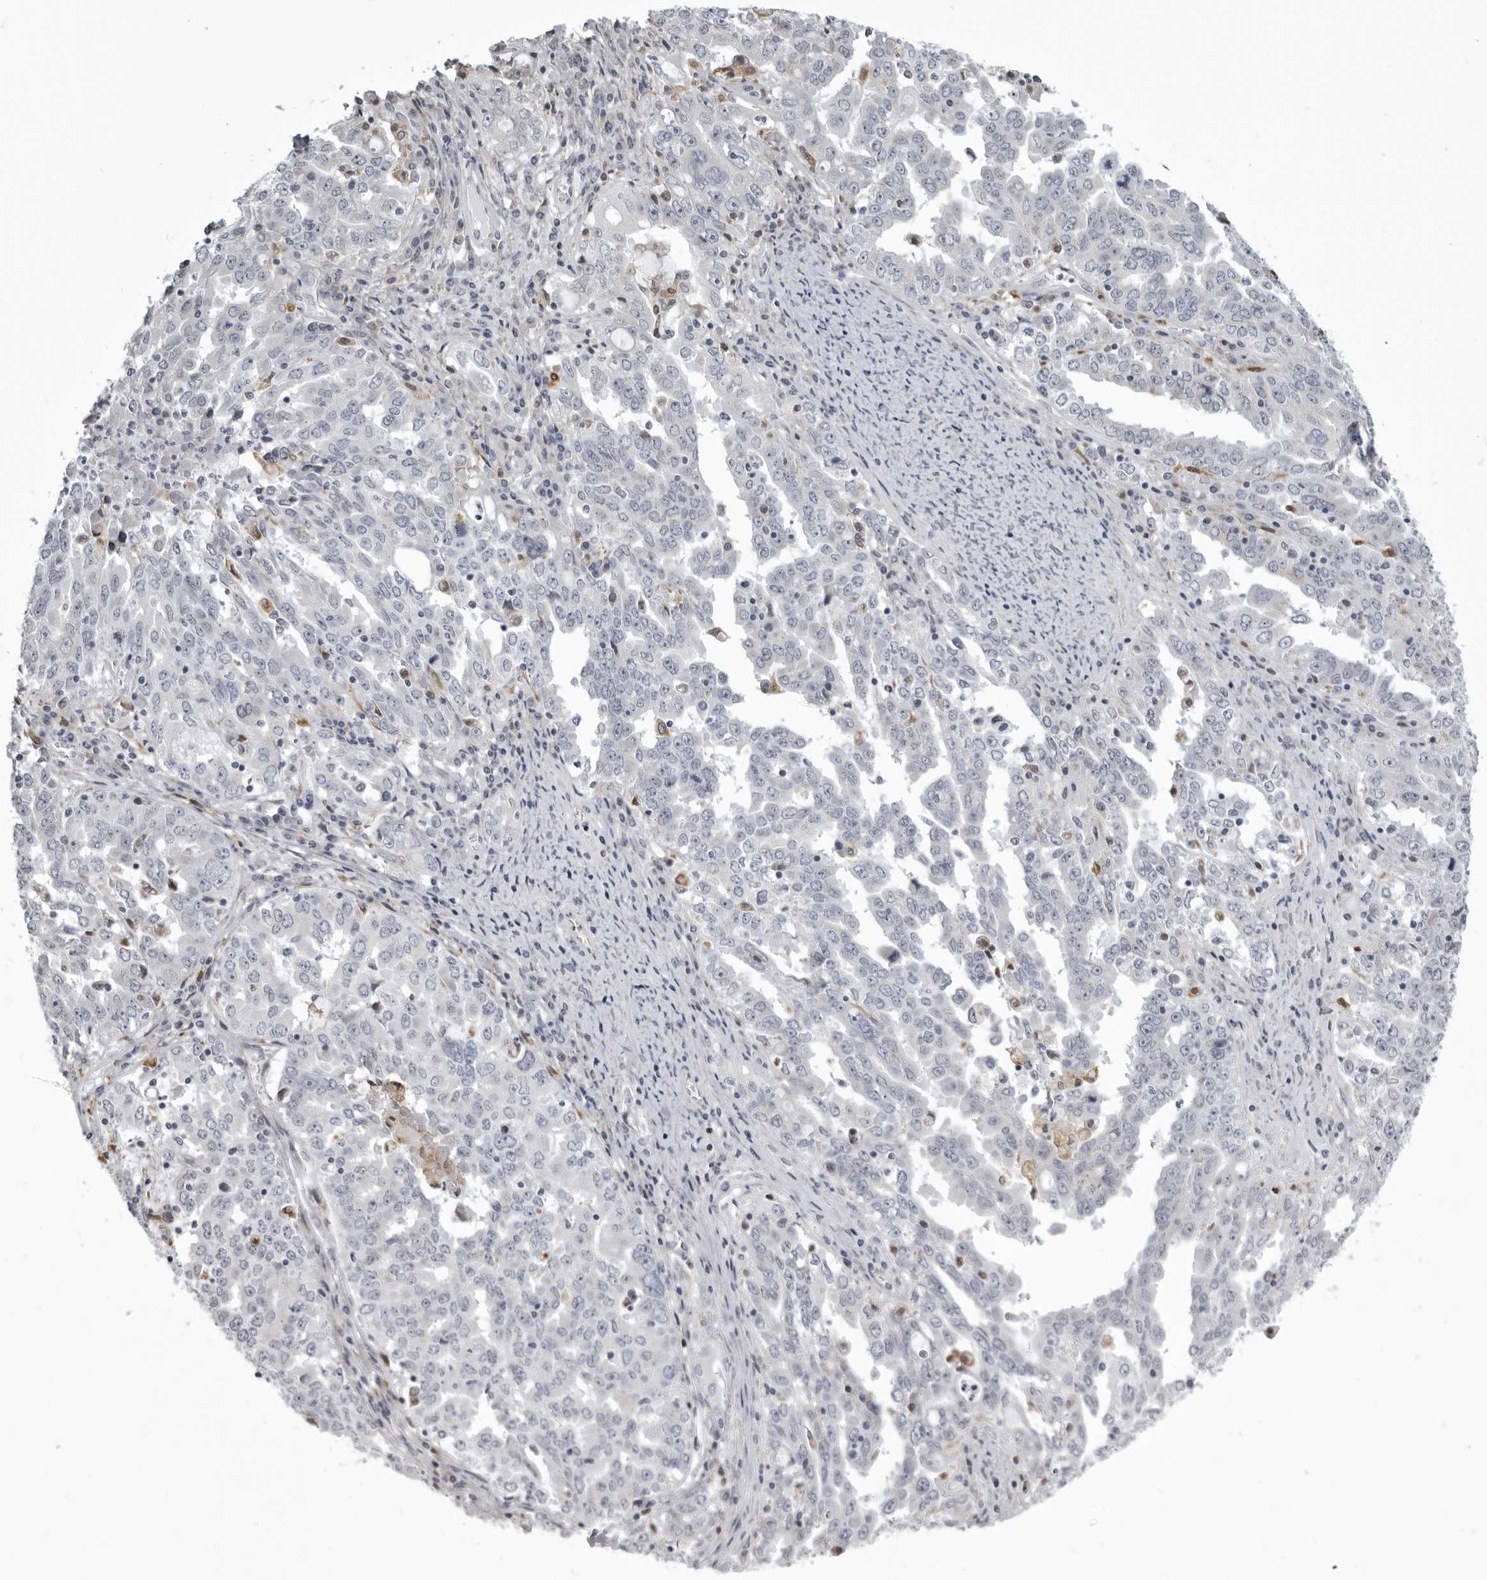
{"staining": {"intensity": "negative", "quantity": "none", "location": "none"}, "tissue": "ovarian cancer", "cell_type": "Tumor cells", "image_type": "cancer", "snomed": [{"axis": "morphology", "description": "Carcinoma, endometroid"}, {"axis": "topography", "description": "Ovary"}], "caption": "The immunohistochemistry (IHC) image has no significant staining in tumor cells of ovarian endometroid carcinoma tissue. Brightfield microscopy of immunohistochemistry (IHC) stained with DAB (brown) and hematoxylin (blue), captured at high magnification.", "gene": "NCEH1", "patient": {"sex": "female", "age": 62}}